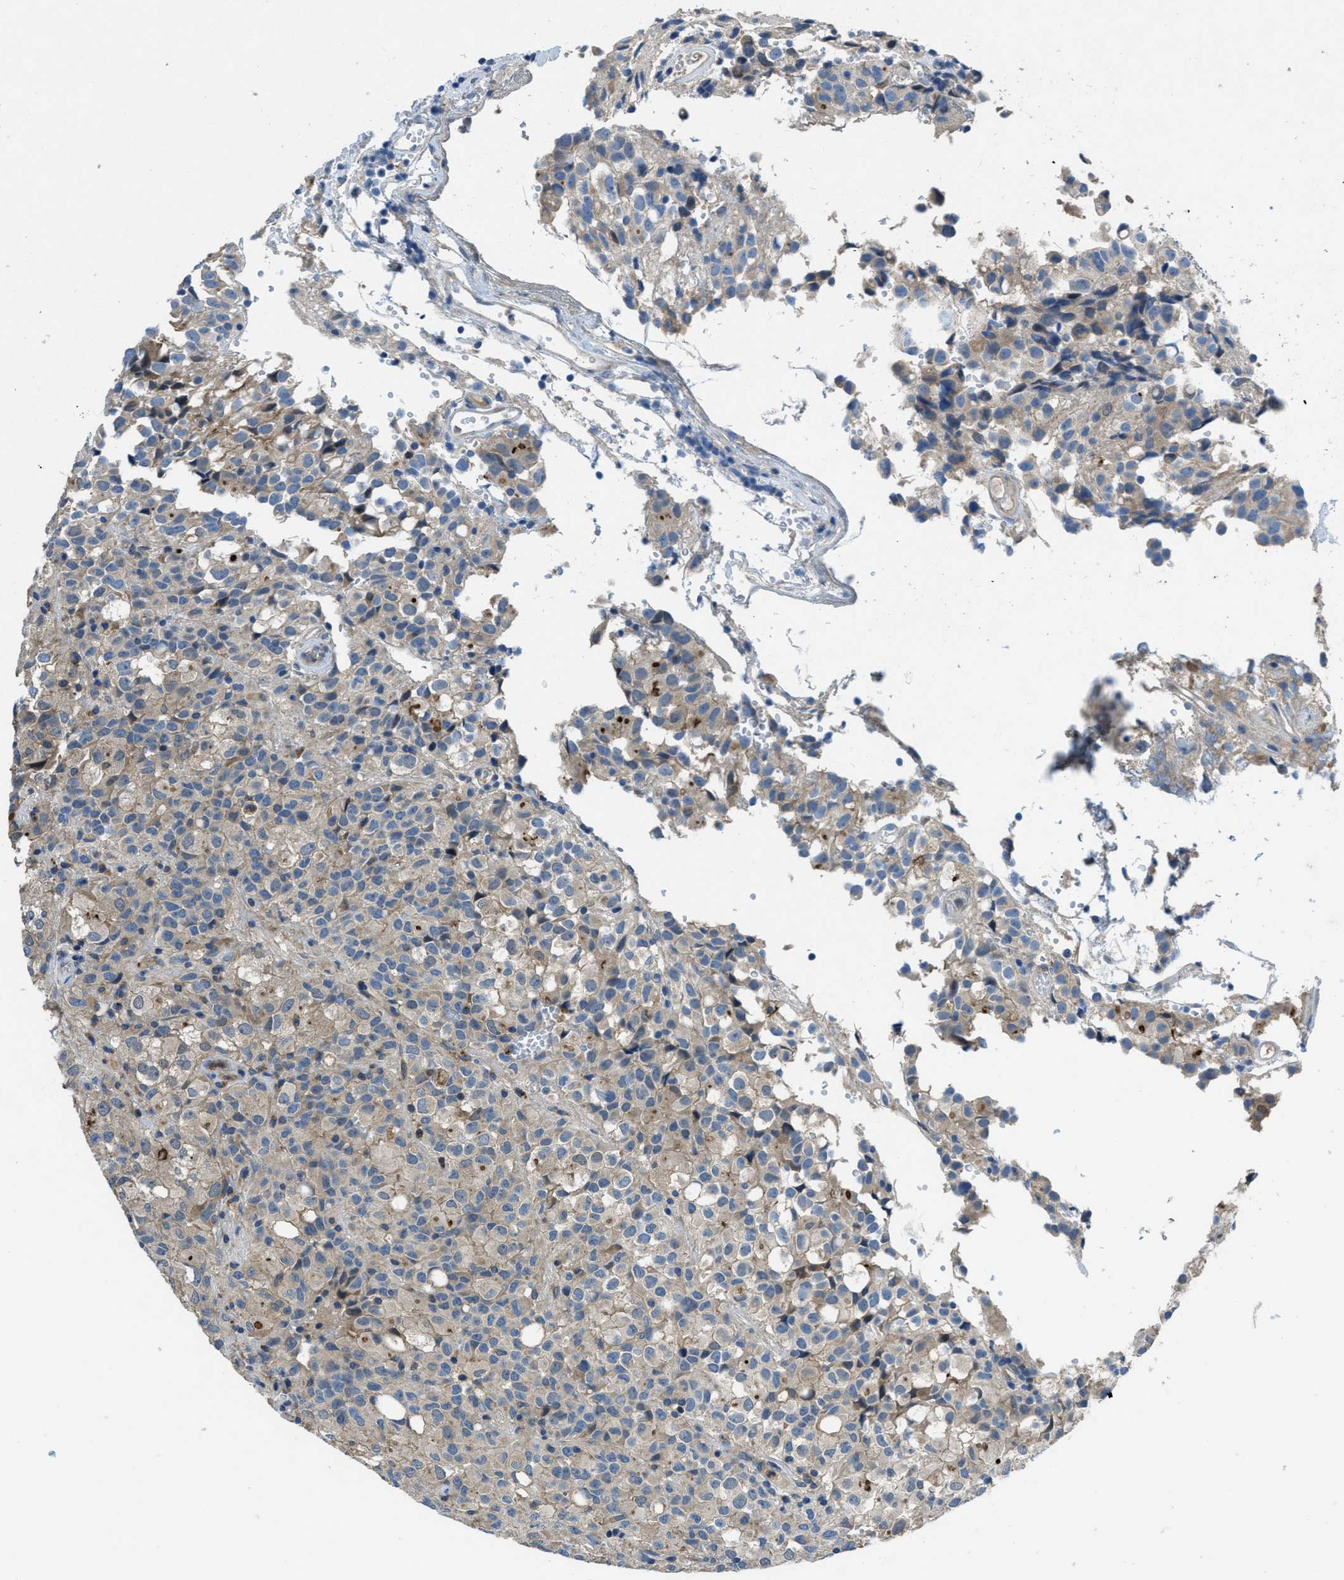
{"staining": {"intensity": "weak", "quantity": "<25%", "location": "cytoplasmic/membranous"}, "tissue": "glioma", "cell_type": "Tumor cells", "image_type": "cancer", "snomed": [{"axis": "morphology", "description": "Glioma, malignant, High grade"}, {"axis": "topography", "description": "Brain"}], "caption": "Malignant glioma (high-grade) was stained to show a protein in brown. There is no significant expression in tumor cells.", "gene": "MAP3K20", "patient": {"sex": "male", "age": 32}}